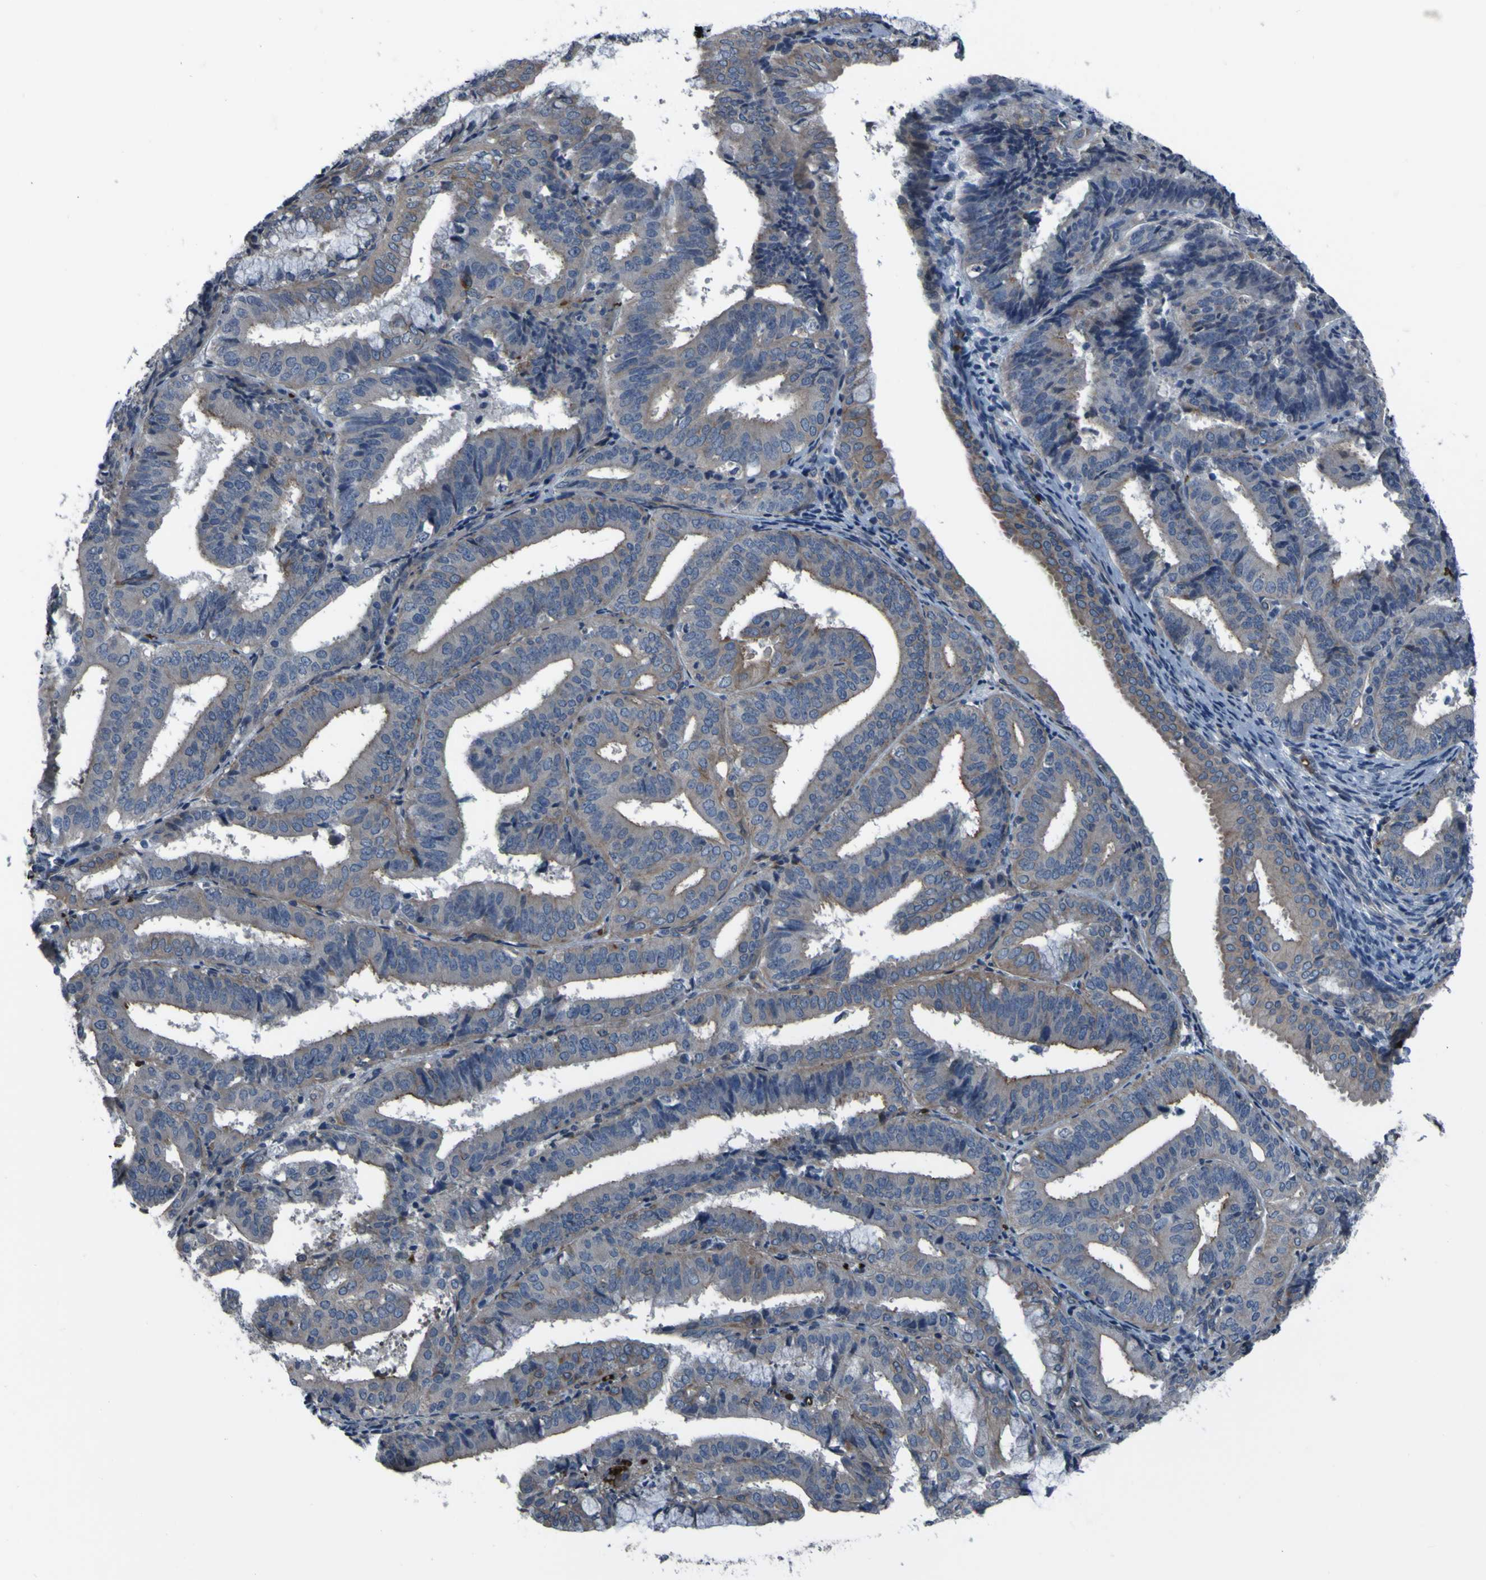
{"staining": {"intensity": "weak", "quantity": "<25%", "location": "cytoplasmic/membranous"}, "tissue": "endometrial cancer", "cell_type": "Tumor cells", "image_type": "cancer", "snomed": [{"axis": "morphology", "description": "Adenocarcinoma, NOS"}, {"axis": "topography", "description": "Endometrium"}], "caption": "High power microscopy micrograph of an IHC histopathology image of adenocarcinoma (endometrial), revealing no significant positivity in tumor cells.", "gene": "GRAMD1A", "patient": {"sex": "female", "age": 63}}